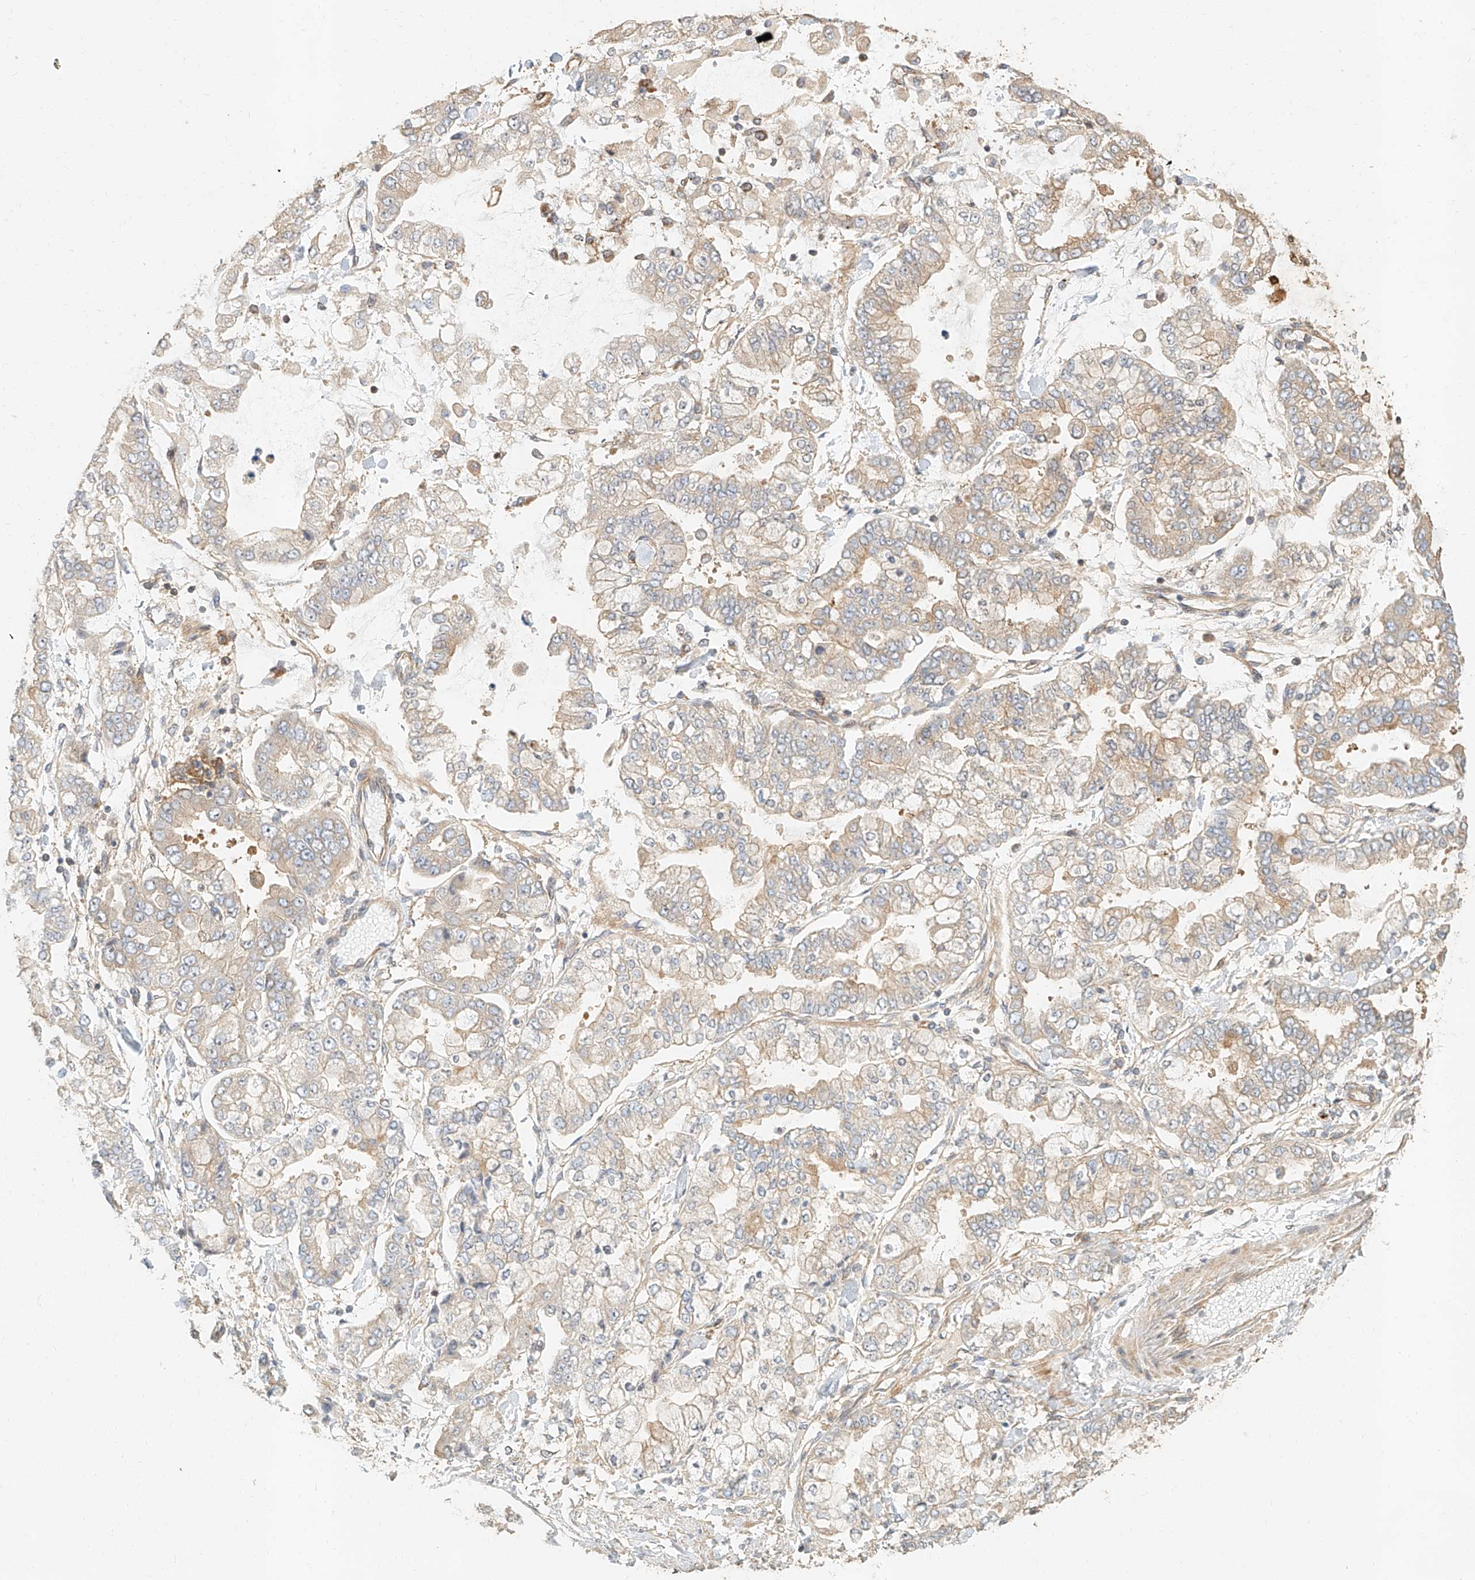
{"staining": {"intensity": "moderate", "quantity": "<25%", "location": "cytoplasmic/membranous"}, "tissue": "stomach cancer", "cell_type": "Tumor cells", "image_type": "cancer", "snomed": [{"axis": "morphology", "description": "Normal tissue, NOS"}, {"axis": "morphology", "description": "Adenocarcinoma, NOS"}, {"axis": "topography", "description": "Stomach, upper"}, {"axis": "topography", "description": "Stomach"}], "caption": "Approximately <25% of tumor cells in adenocarcinoma (stomach) display moderate cytoplasmic/membranous protein staining as visualized by brown immunohistochemical staining.", "gene": "NAP1L1", "patient": {"sex": "male", "age": 76}}